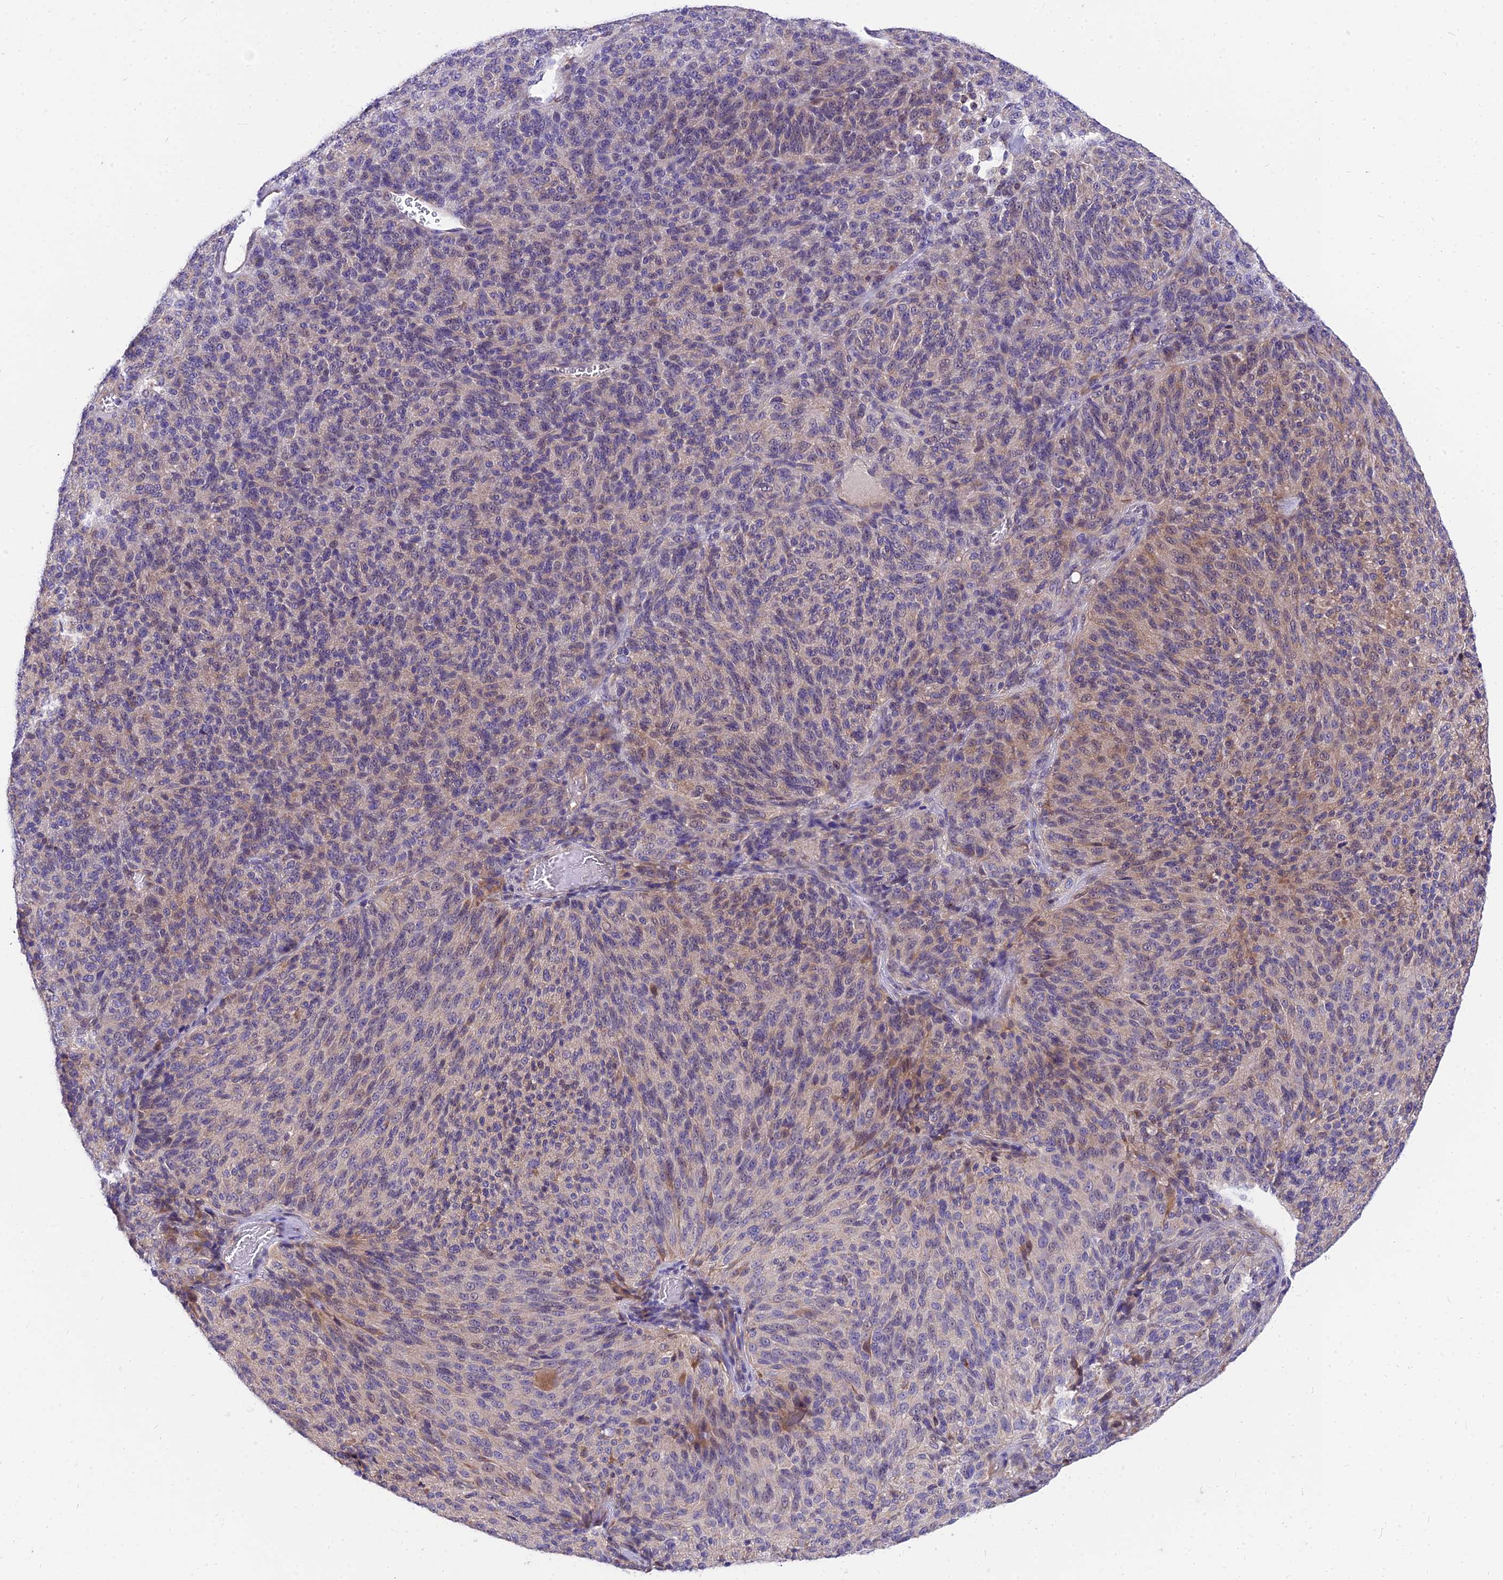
{"staining": {"intensity": "weak", "quantity": "<25%", "location": "cytoplasmic/membranous"}, "tissue": "melanoma", "cell_type": "Tumor cells", "image_type": "cancer", "snomed": [{"axis": "morphology", "description": "Malignant melanoma, Metastatic site"}, {"axis": "topography", "description": "Brain"}], "caption": "Micrograph shows no significant protein expression in tumor cells of malignant melanoma (metastatic site).", "gene": "C6orf132", "patient": {"sex": "female", "age": 56}}